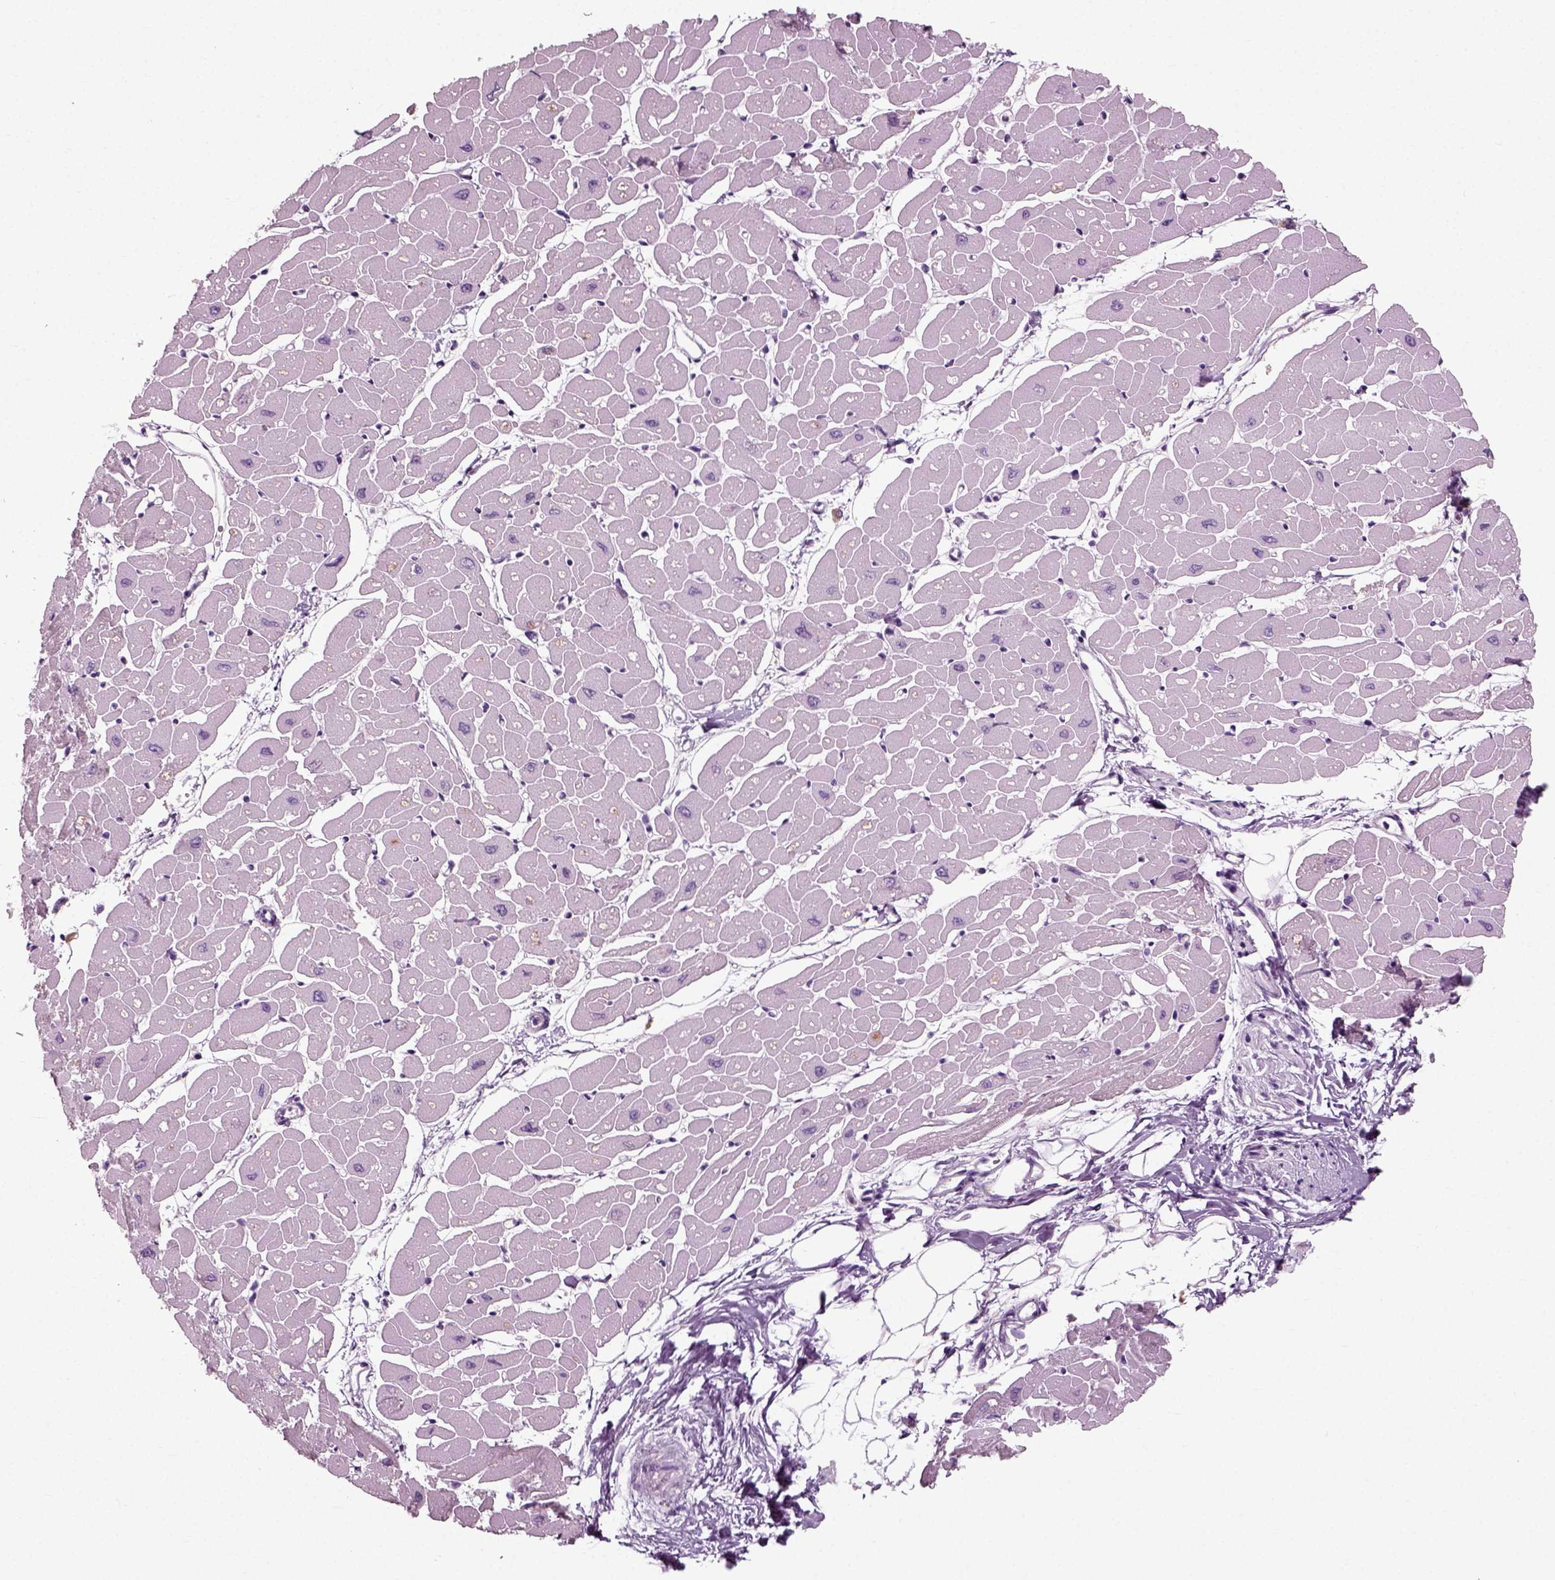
{"staining": {"intensity": "negative", "quantity": "none", "location": "none"}, "tissue": "heart muscle", "cell_type": "Cardiomyocytes", "image_type": "normal", "snomed": [{"axis": "morphology", "description": "Normal tissue, NOS"}, {"axis": "topography", "description": "Heart"}], "caption": "A high-resolution histopathology image shows IHC staining of benign heart muscle, which exhibits no significant expression in cardiomyocytes.", "gene": "RND2", "patient": {"sex": "male", "age": 57}}